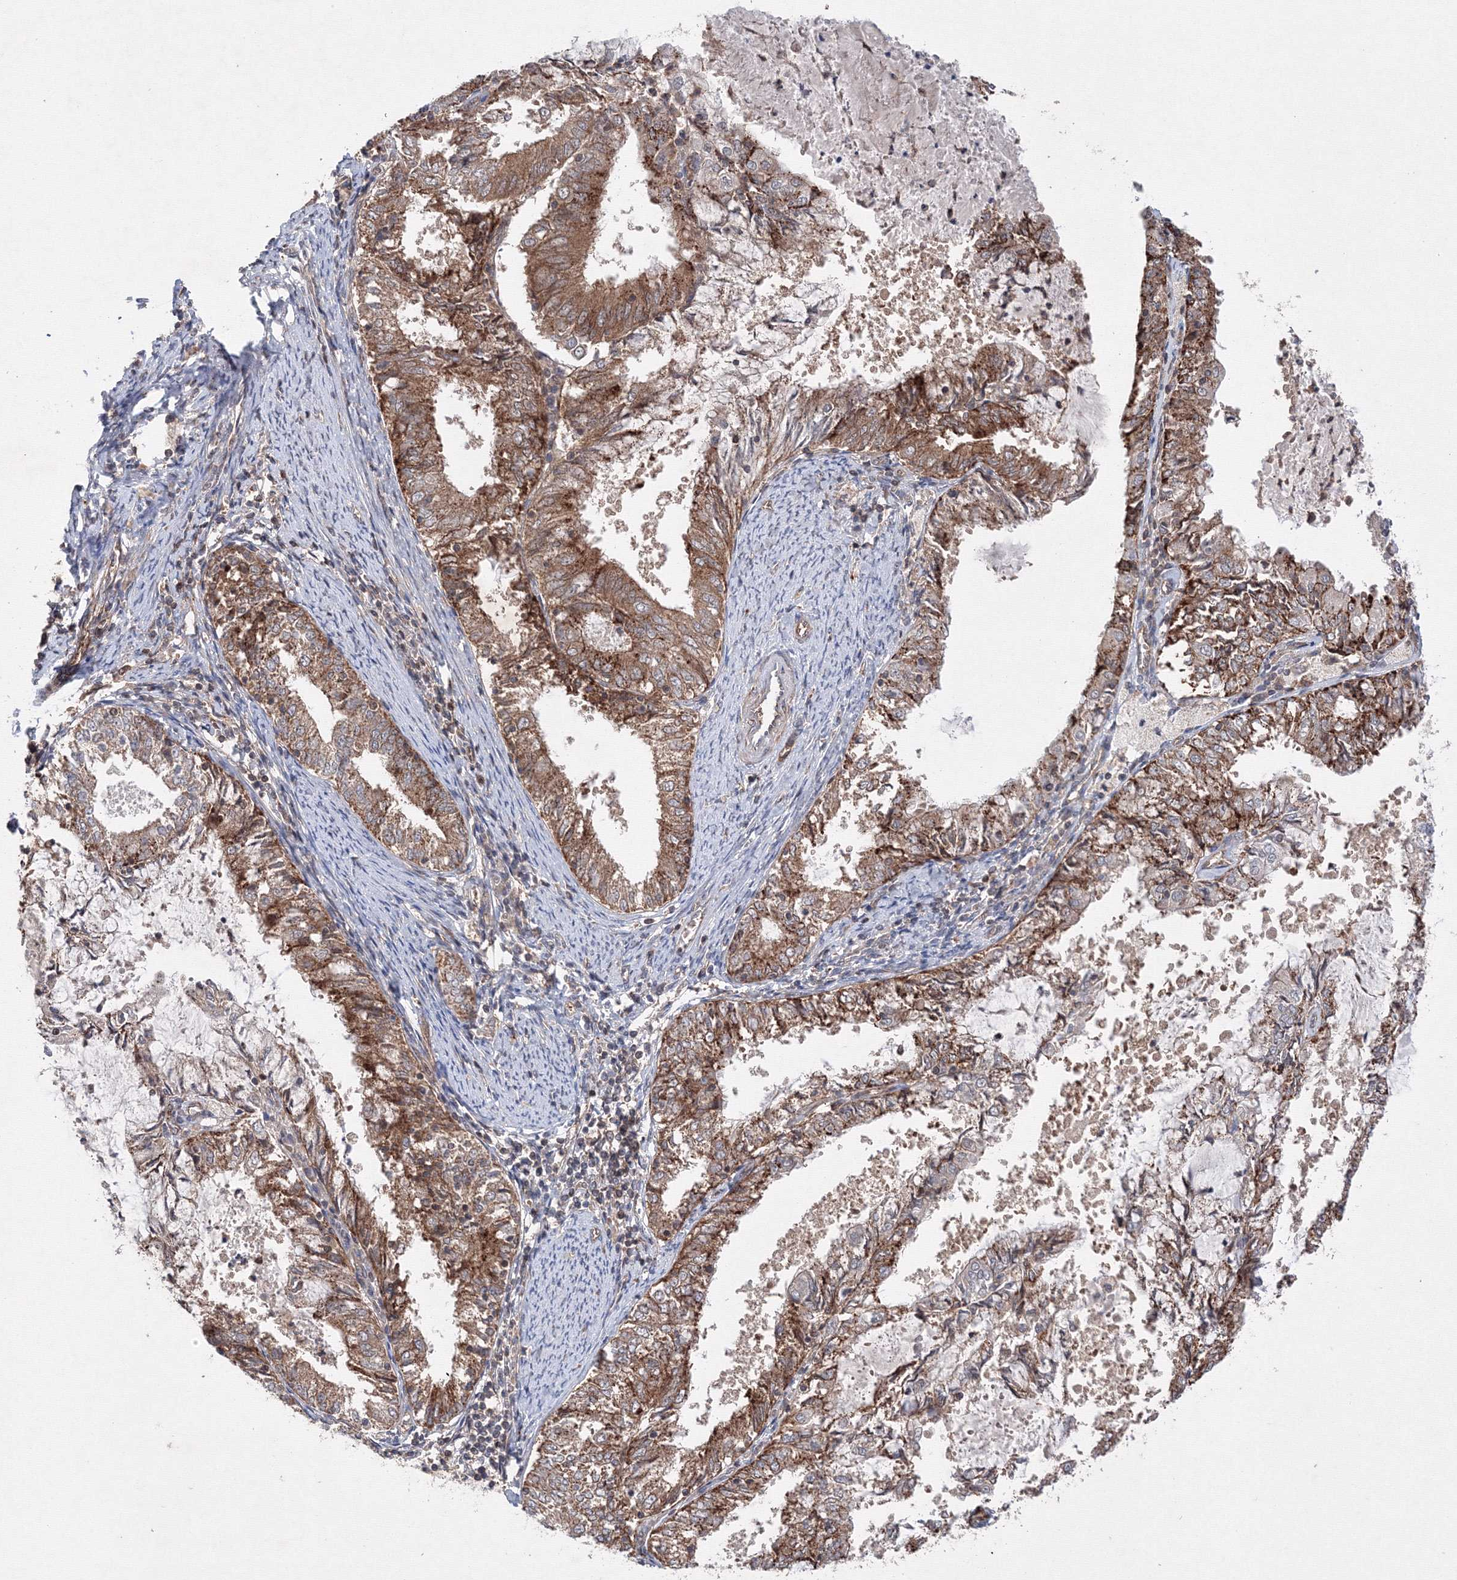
{"staining": {"intensity": "moderate", "quantity": "25%-75%", "location": "cytoplasmic/membranous"}, "tissue": "endometrial cancer", "cell_type": "Tumor cells", "image_type": "cancer", "snomed": [{"axis": "morphology", "description": "Adenocarcinoma, NOS"}, {"axis": "topography", "description": "Endometrium"}], "caption": "Human endometrial cancer (adenocarcinoma) stained with a brown dye displays moderate cytoplasmic/membranous positive staining in about 25%-75% of tumor cells.", "gene": "DCTD", "patient": {"sex": "female", "age": 57}}